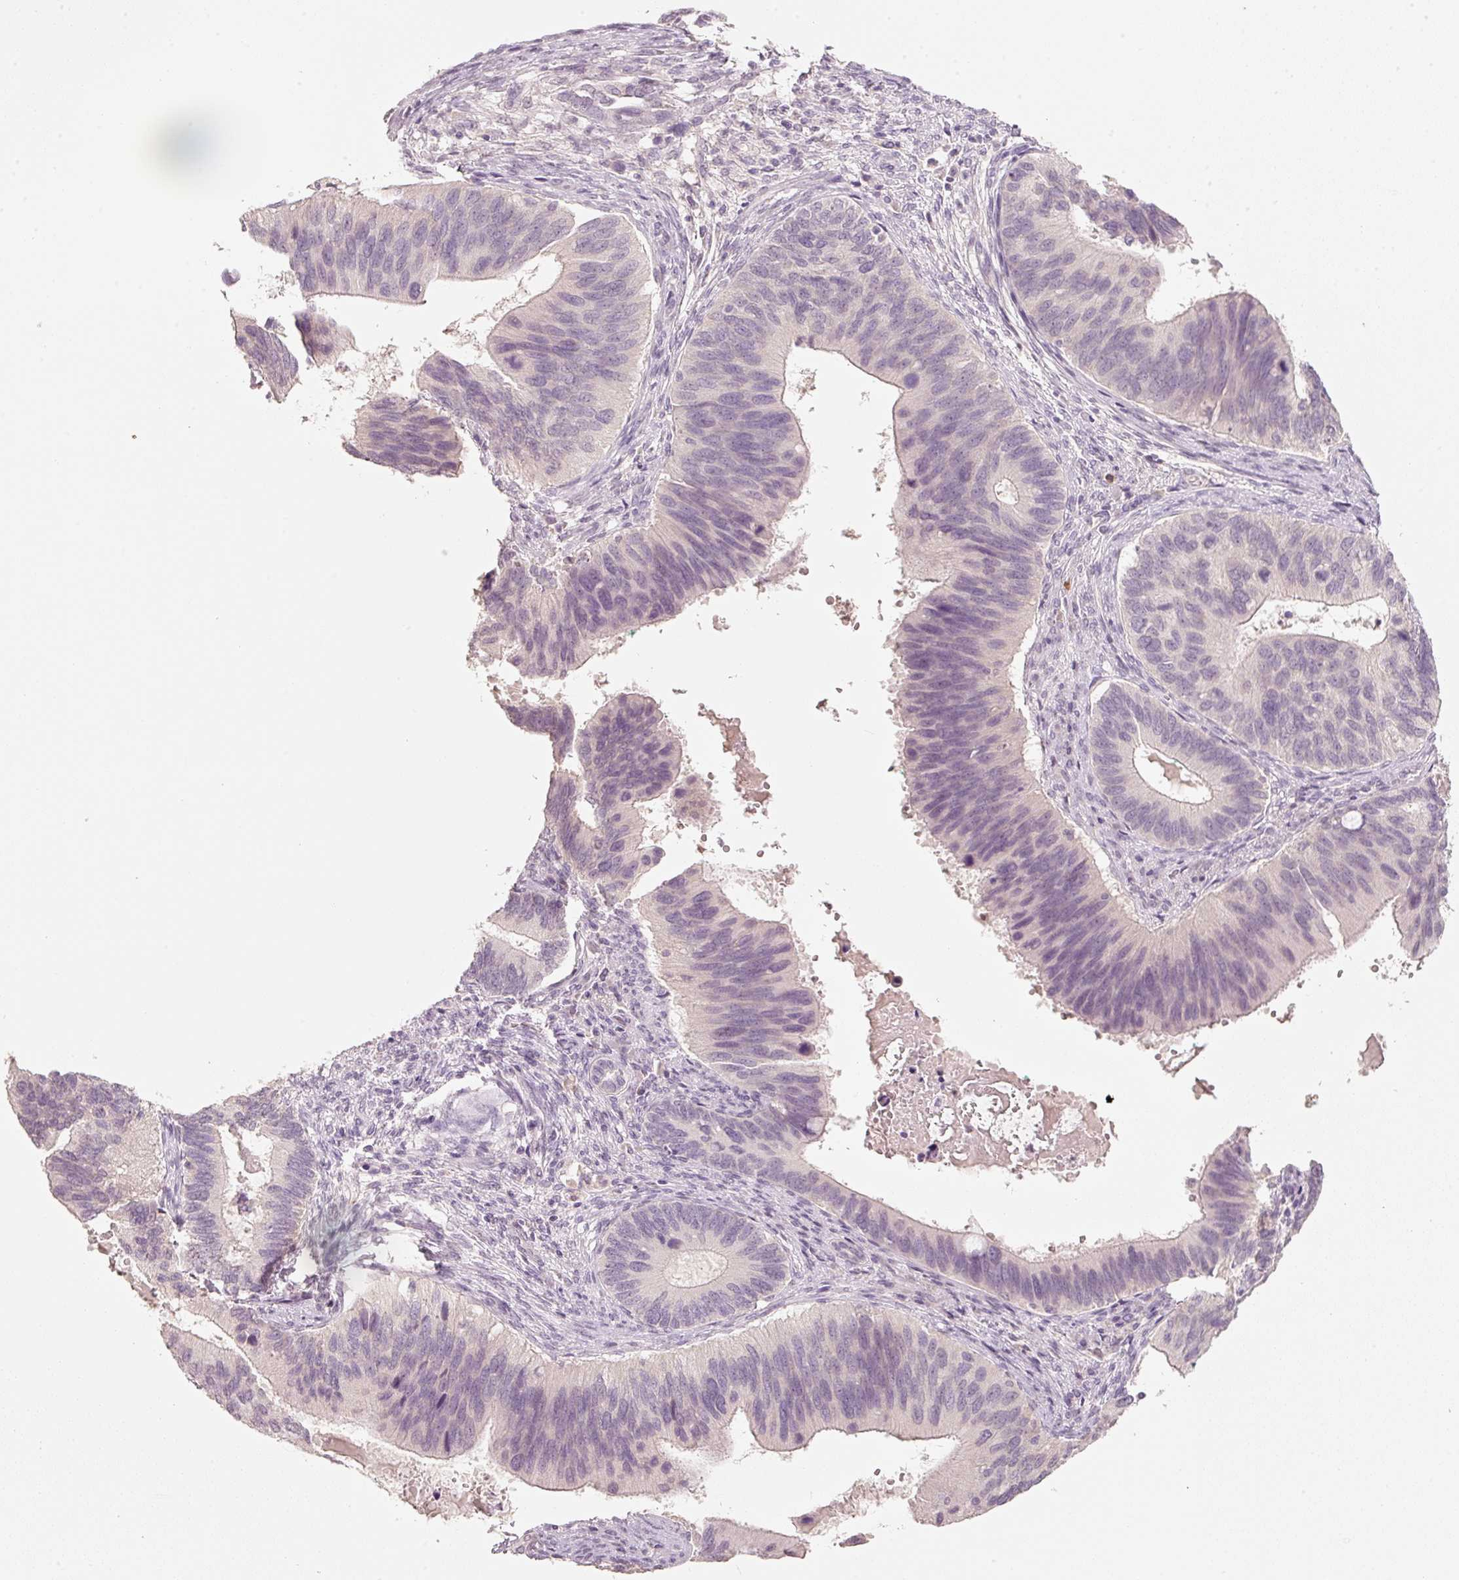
{"staining": {"intensity": "weak", "quantity": "<25%", "location": "nuclear"}, "tissue": "cervical cancer", "cell_type": "Tumor cells", "image_type": "cancer", "snomed": [{"axis": "morphology", "description": "Adenocarcinoma, NOS"}, {"axis": "topography", "description": "Cervix"}], "caption": "A micrograph of adenocarcinoma (cervical) stained for a protein displays no brown staining in tumor cells. Nuclei are stained in blue.", "gene": "STEAP1", "patient": {"sex": "female", "age": 42}}